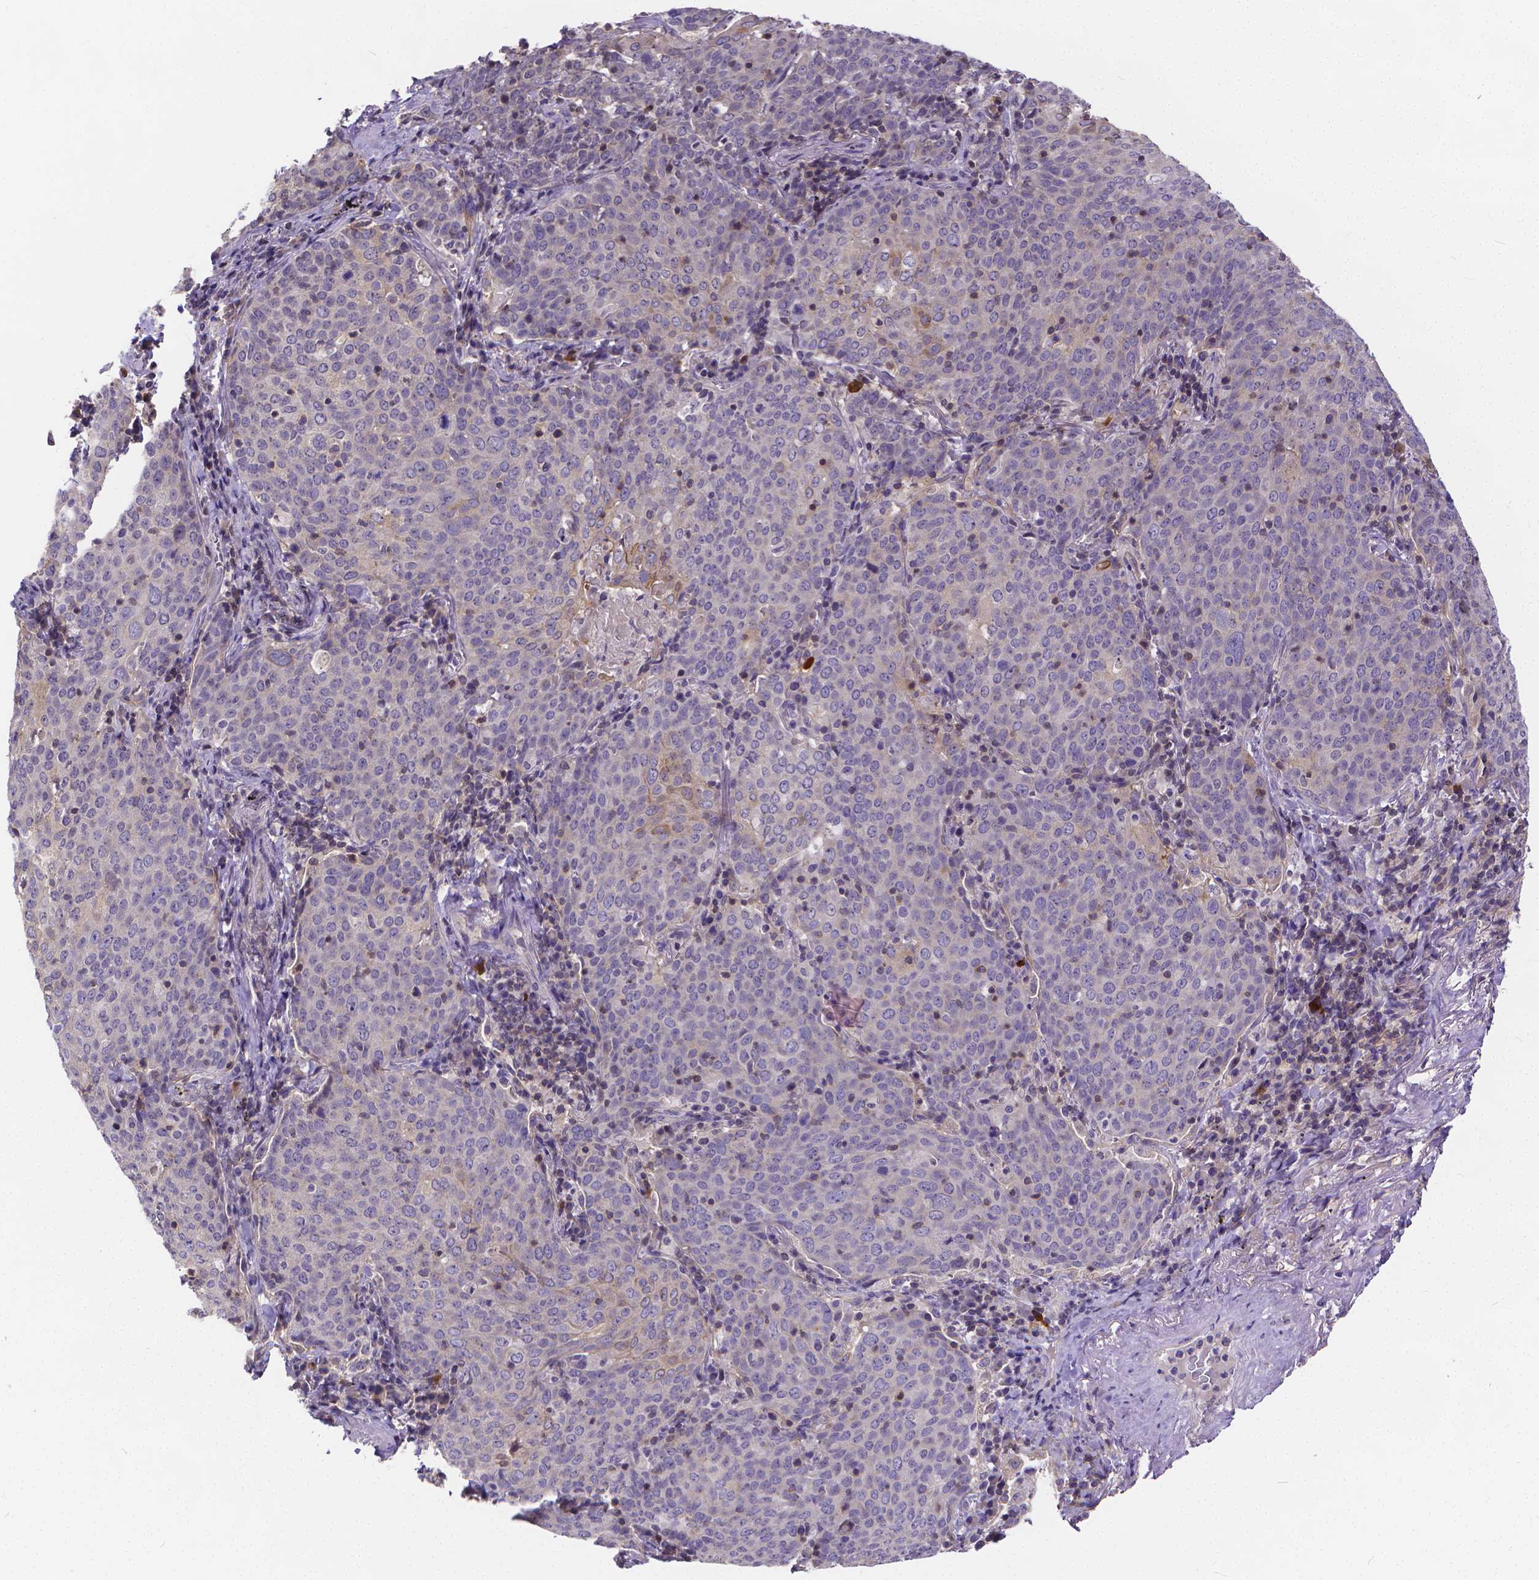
{"staining": {"intensity": "negative", "quantity": "none", "location": "none"}, "tissue": "lung cancer", "cell_type": "Tumor cells", "image_type": "cancer", "snomed": [{"axis": "morphology", "description": "Squamous cell carcinoma, NOS"}, {"axis": "topography", "description": "Lung"}], "caption": "High power microscopy histopathology image of an IHC histopathology image of lung cancer, revealing no significant expression in tumor cells.", "gene": "GLRB", "patient": {"sex": "male", "age": 82}}